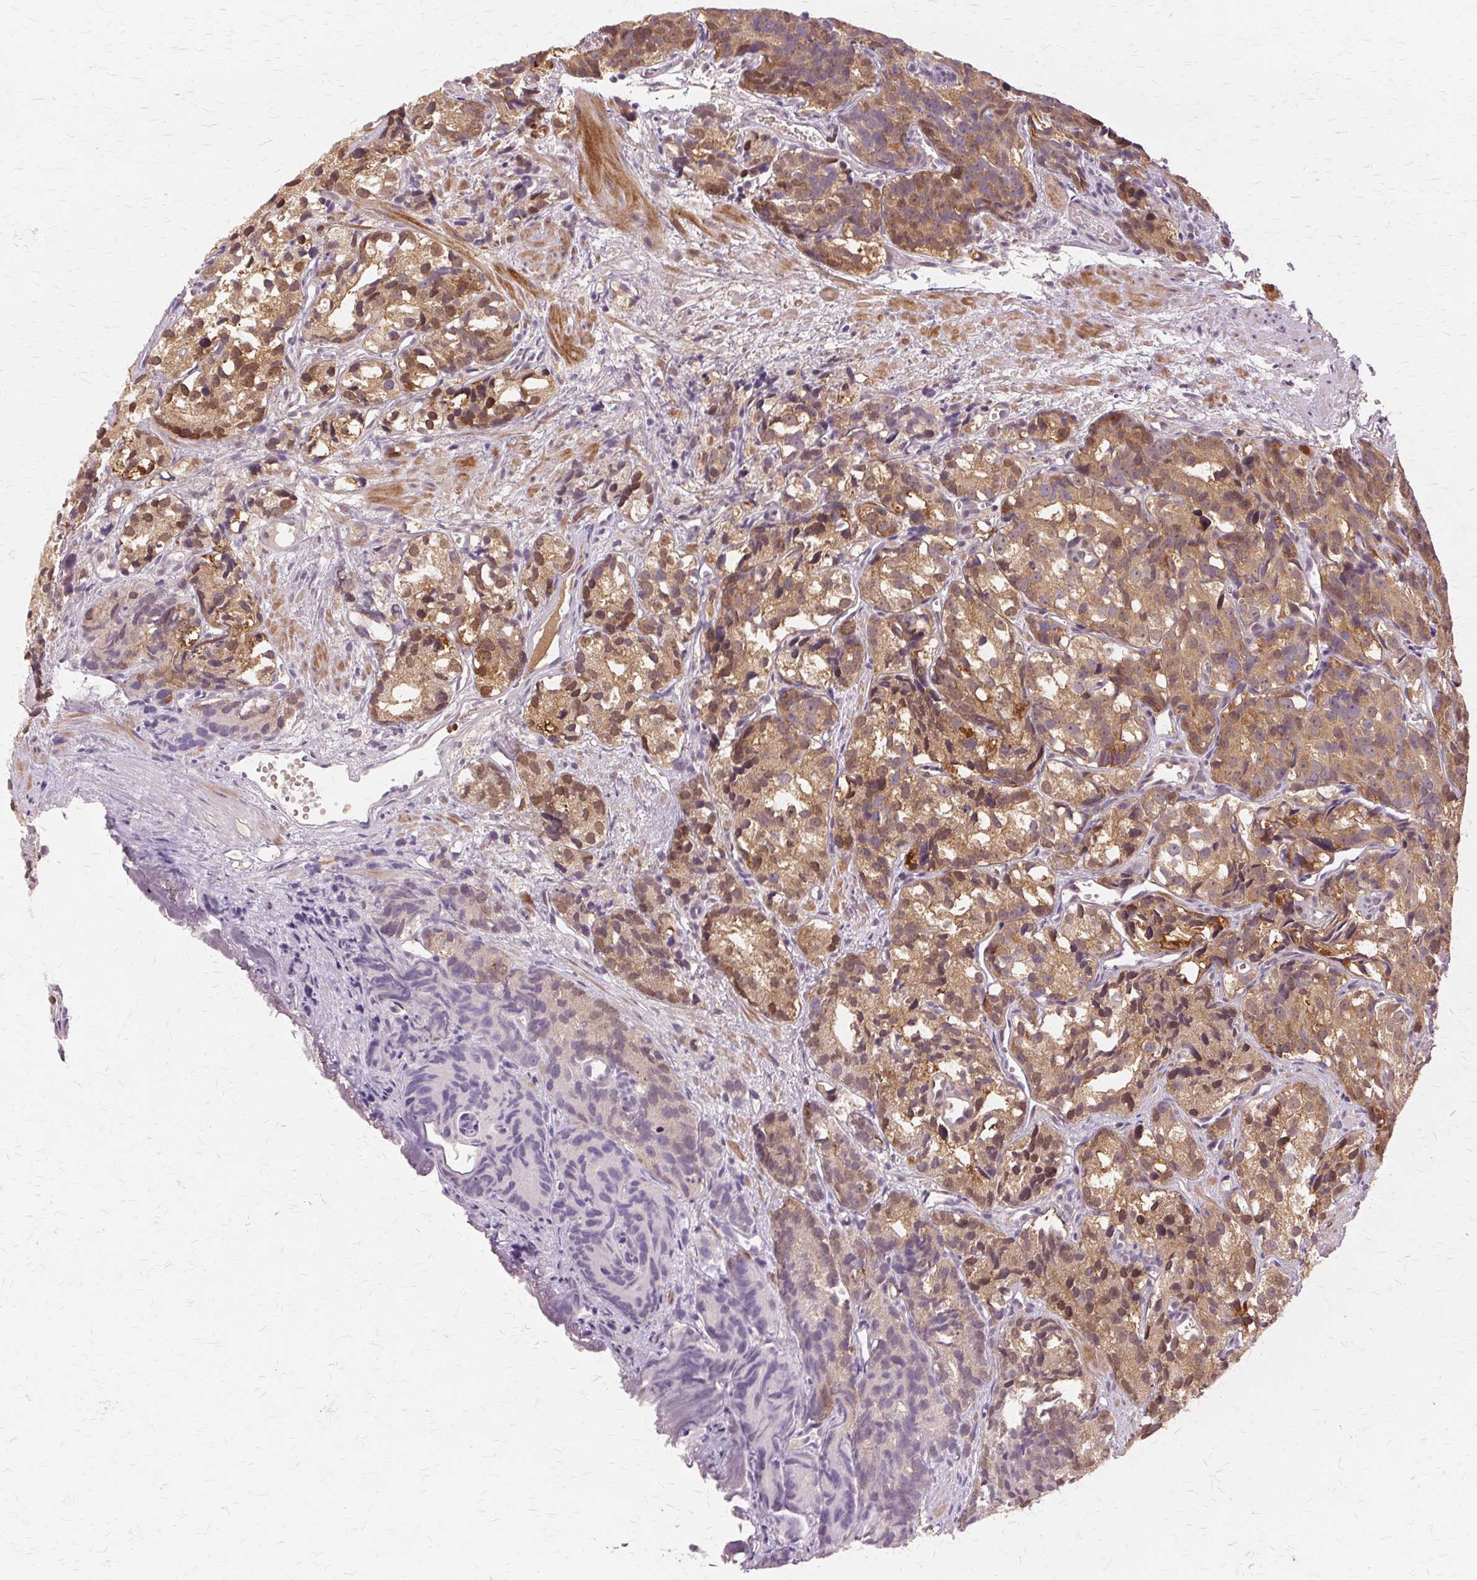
{"staining": {"intensity": "moderate", "quantity": "25%-75%", "location": "cytoplasmic/membranous,nuclear"}, "tissue": "prostate cancer", "cell_type": "Tumor cells", "image_type": "cancer", "snomed": [{"axis": "morphology", "description": "Adenocarcinoma, High grade"}, {"axis": "topography", "description": "Prostate"}], "caption": "High-grade adenocarcinoma (prostate) was stained to show a protein in brown. There is medium levels of moderate cytoplasmic/membranous and nuclear positivity in approximately 25%-75% of tumor cells. Nuclei are stained in blue.", "gene": "PRMT5", "patient": {"sex": "male", "age": 77}}